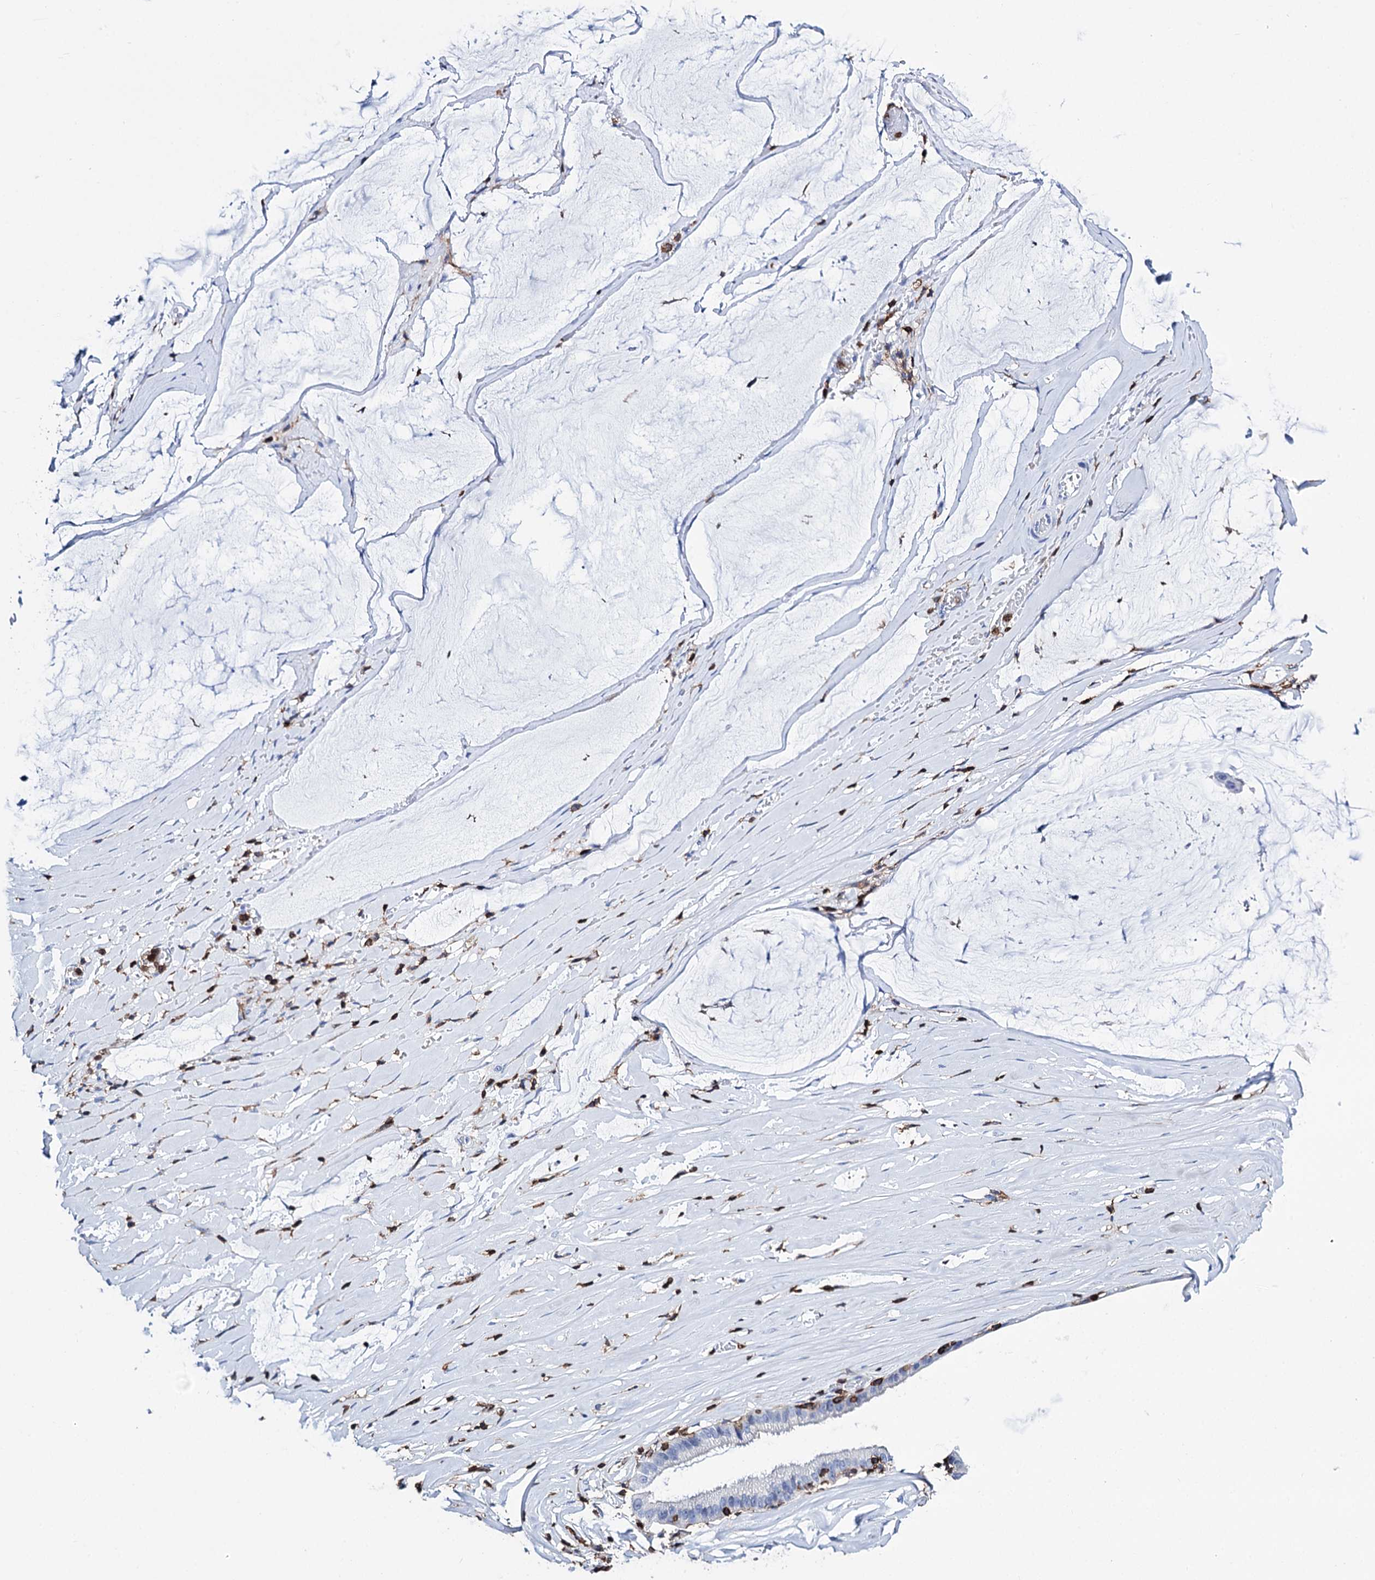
{"staining": {"intensity": "negative", "quantity": "none", "location": "none"}, "tissue": "ovarian cancer", "cell_type": "Tumor cells", "image_type": "cancer", "snomed": [{"axis": "morphology", "description": "Cystadenocarcinoma, mucinous, NOS"}, {"axis": "topography", "description": "Ovary"}], "caption": "There is no significant staining in tumor cells of ovarian cancer (mucinous cystadenocarcinoma). The staining was performed using DAB (3,3'-diaminobenzidine) to visualize the protein expression in brown, while the nuclei were stained in blue with hematoxylin (Magnification: 20x).", "gene": "DEF6", "patient": {"sex": "female", "age": 73}}